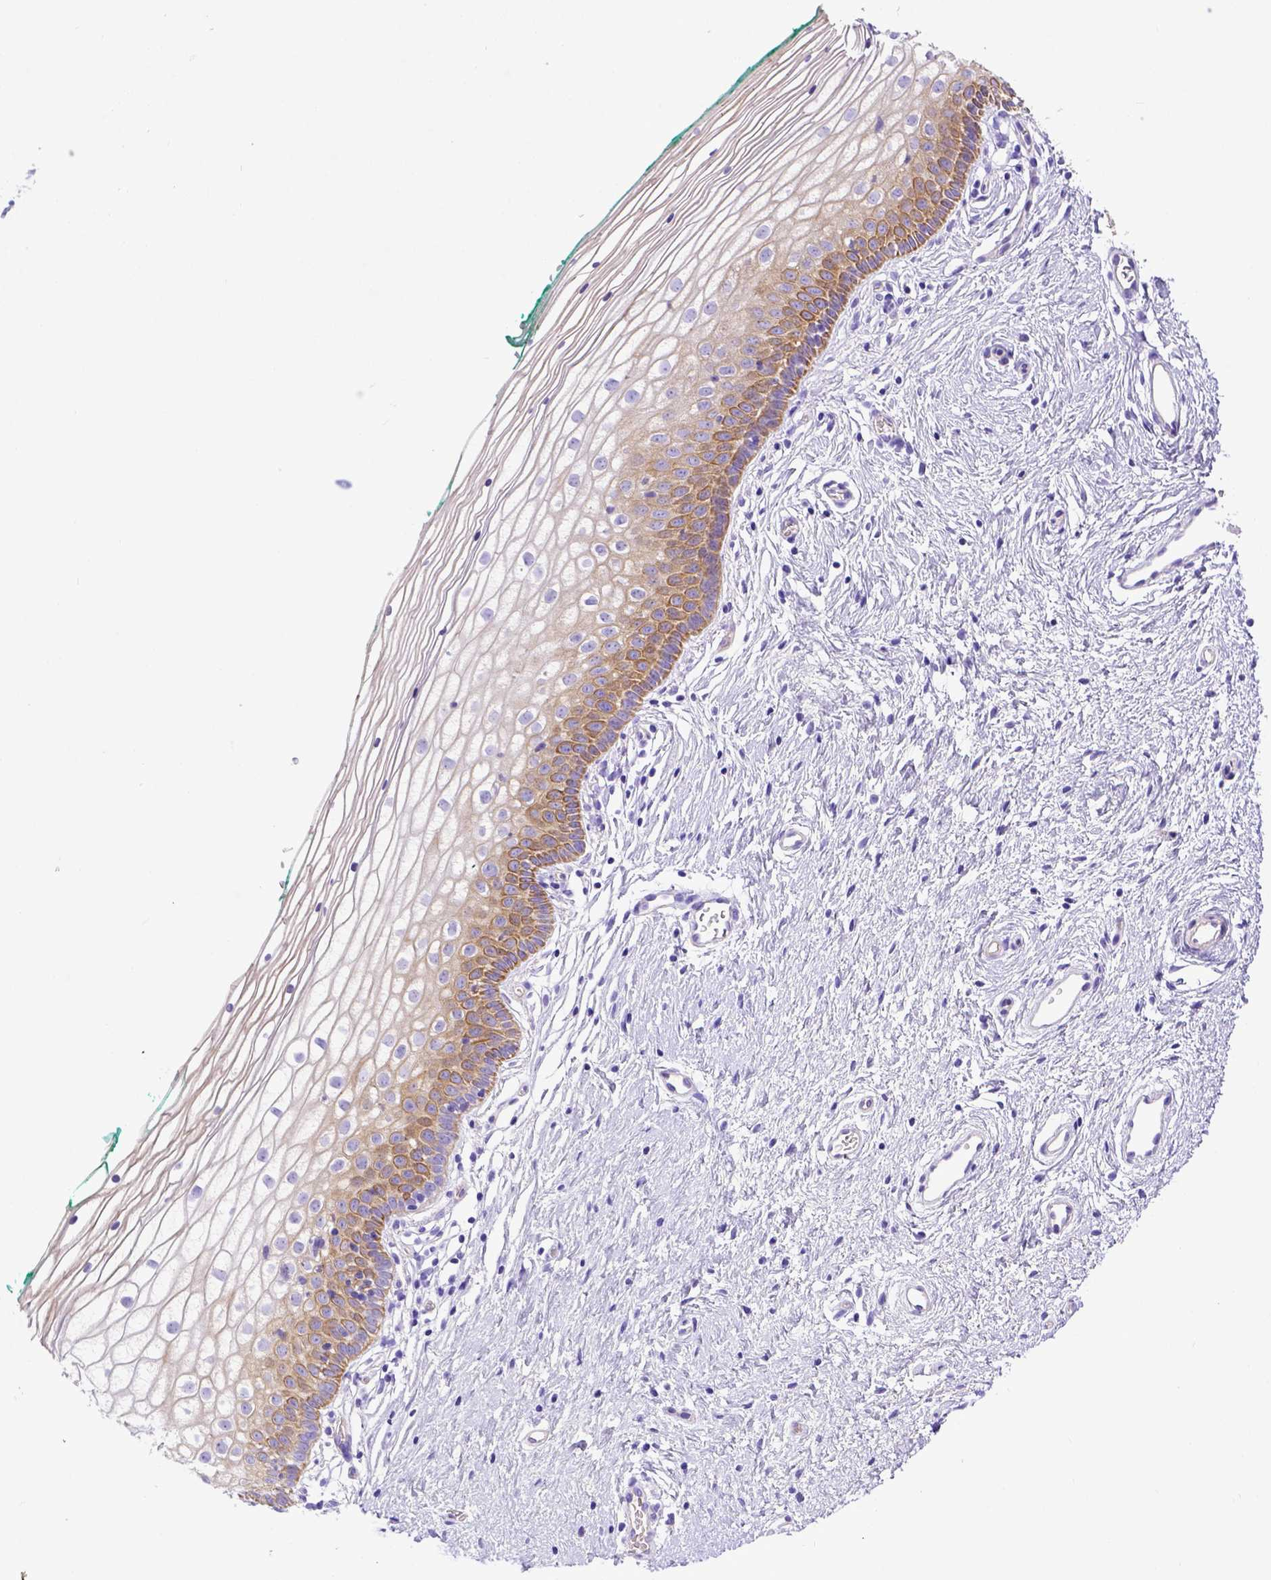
{"staining": {"intensity": "weak", "quantity": "25%-75%", "location": "cytoplasmic/membranous"}, "tissue": "vagina", "cell_type": "Squamous epithelial cells", "image_type": "normal", "snomed": [{"axis": "morphology", "description": "Normal tissue, NOS"}, {"axis": "topography", "description": "Vagina"}], "caption": "An IHC photomicrograph of unremarkable tissue is shown. Protein staining in brown shows weak cytoplasmic/membranous positivity in vagina within squamous epithelial cells.", "gene": "LRRC18", "patient": {"sex": "female", "age": 36}}